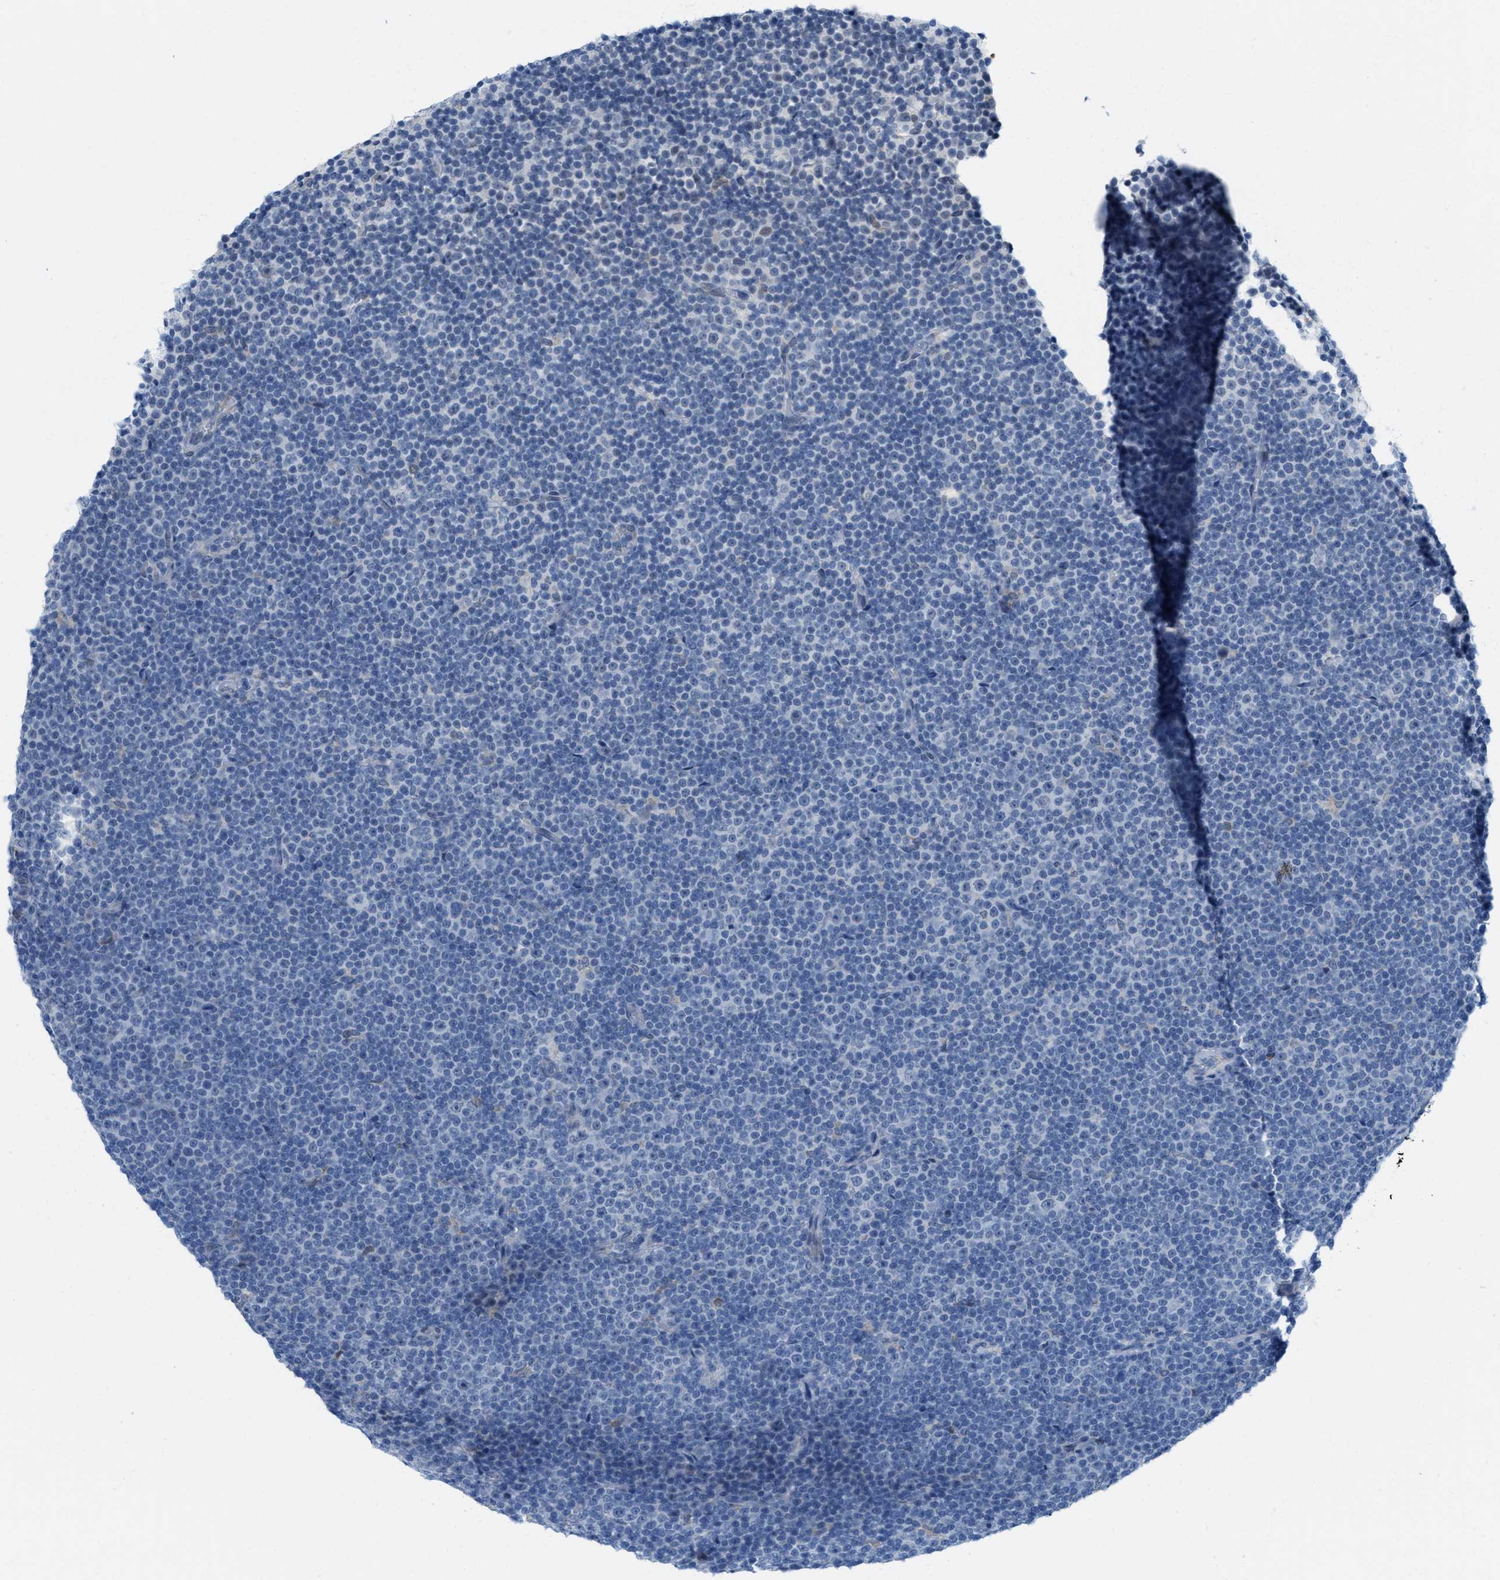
{"staining": {"intensity": "negative", "quantity": "none", "location": "none"}, "tissue": "lymphoma", "cell_type": "Tumor cells", "image_type": "cancer", "snomed": [{"axis": "morphology", "description": "Malignant lymphoma, non-Hodgkin's type, Low grade"}, {"axis": "topography", "description": "Lymph node"}], "caption": "Tumor cells are negative for brown protein staining in lymphoma.", "gene": "KIFC3", "patient": {"sex": "female", "age": 67}}